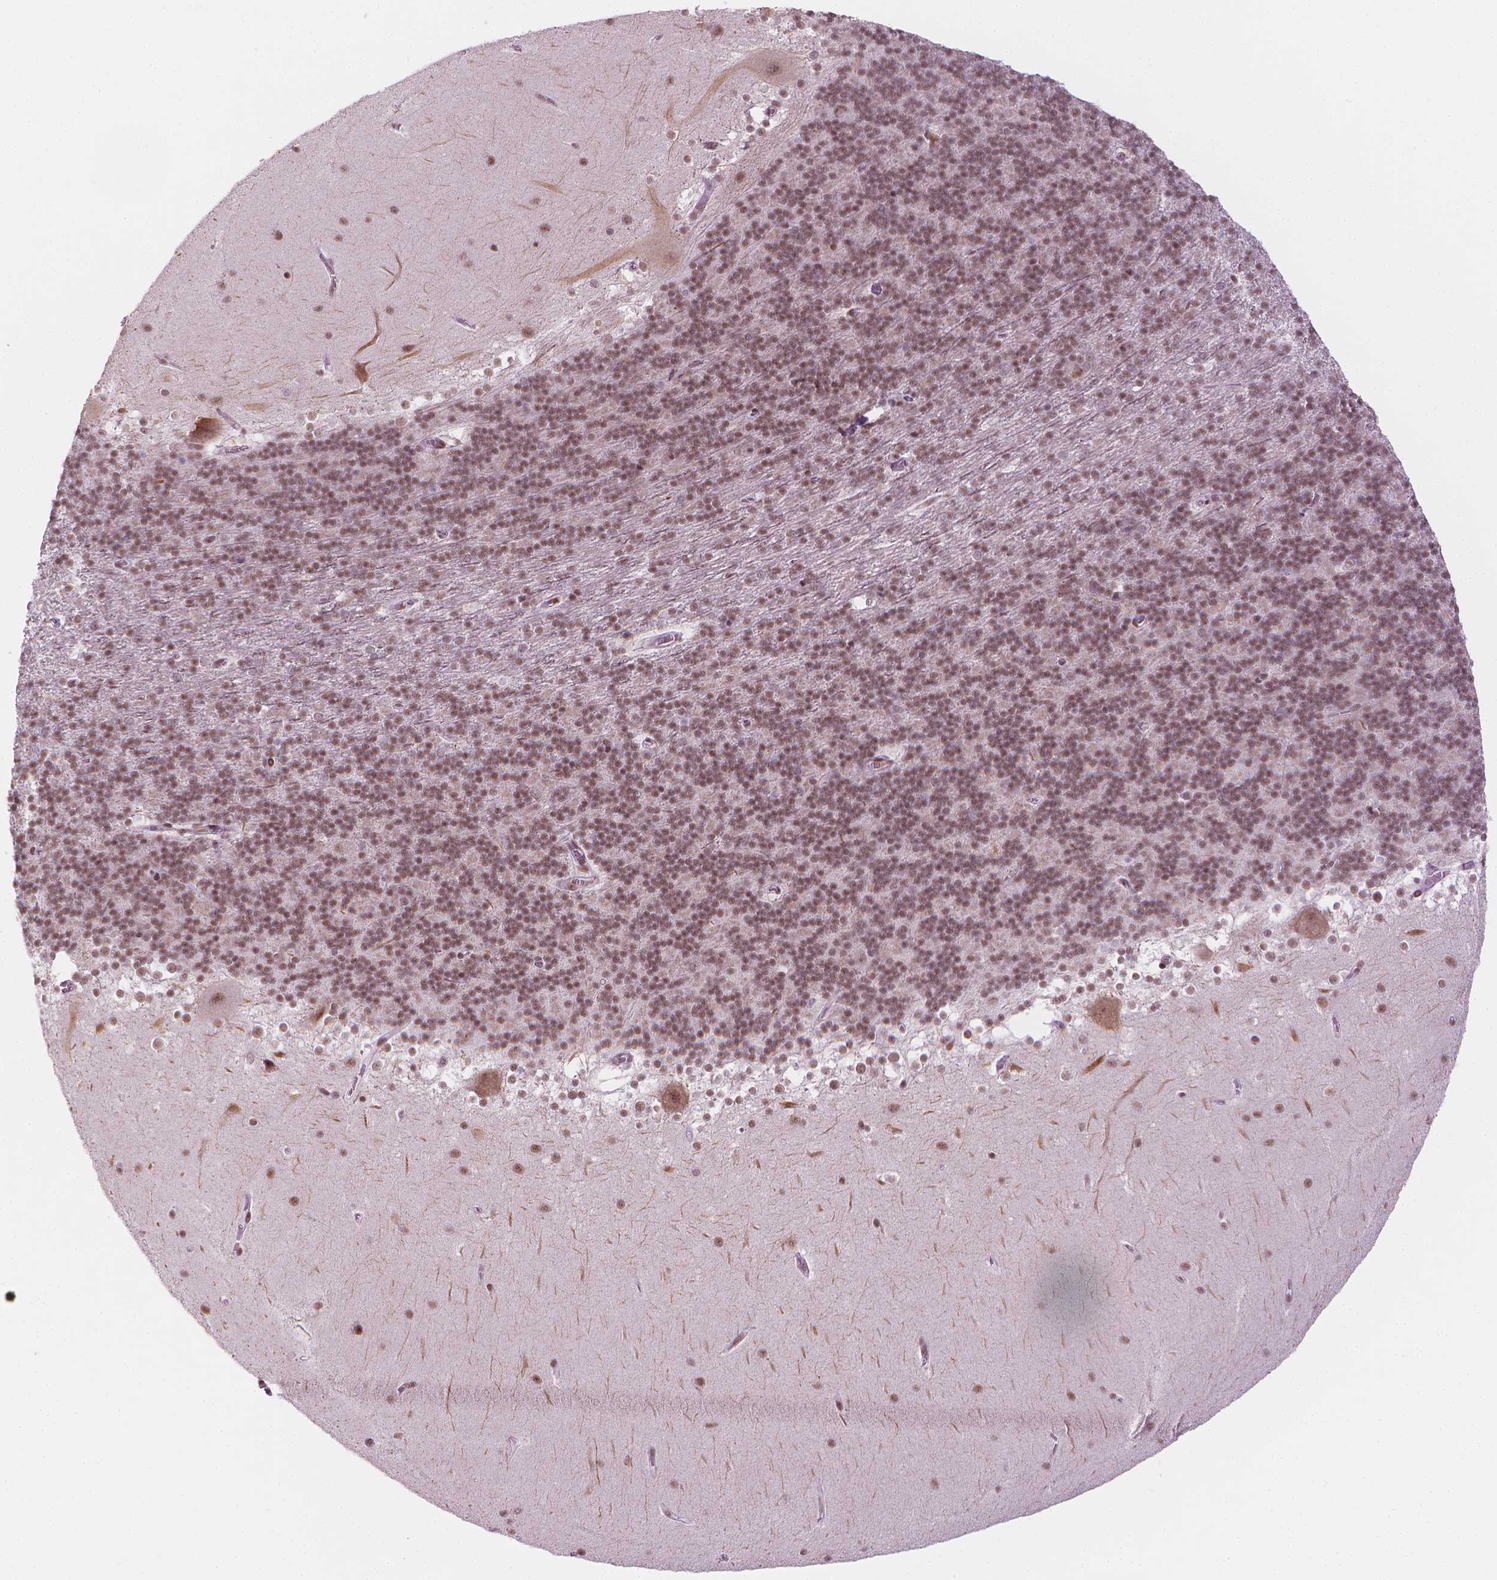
{"staining": {"intensity": "moderate", "quantity": ">75%", "location": "nuclear"}, "tissue": "cerebellum", "cell_type": "Cells in granular layer", "image_type": "normal", "snomed": [{"axis": "morphology", "description": "Normal tissue, NOS"}, {"axis": "topography", "description": "Cerebellum"}], "caption": "DAB immunohistochemical staining of normal human cerebellum displays moderate nuclear protein positivity in approximately >75% of cells in granular layer.", "gene": "ELF2", "patient": {"sex": "female", "age": 19}}